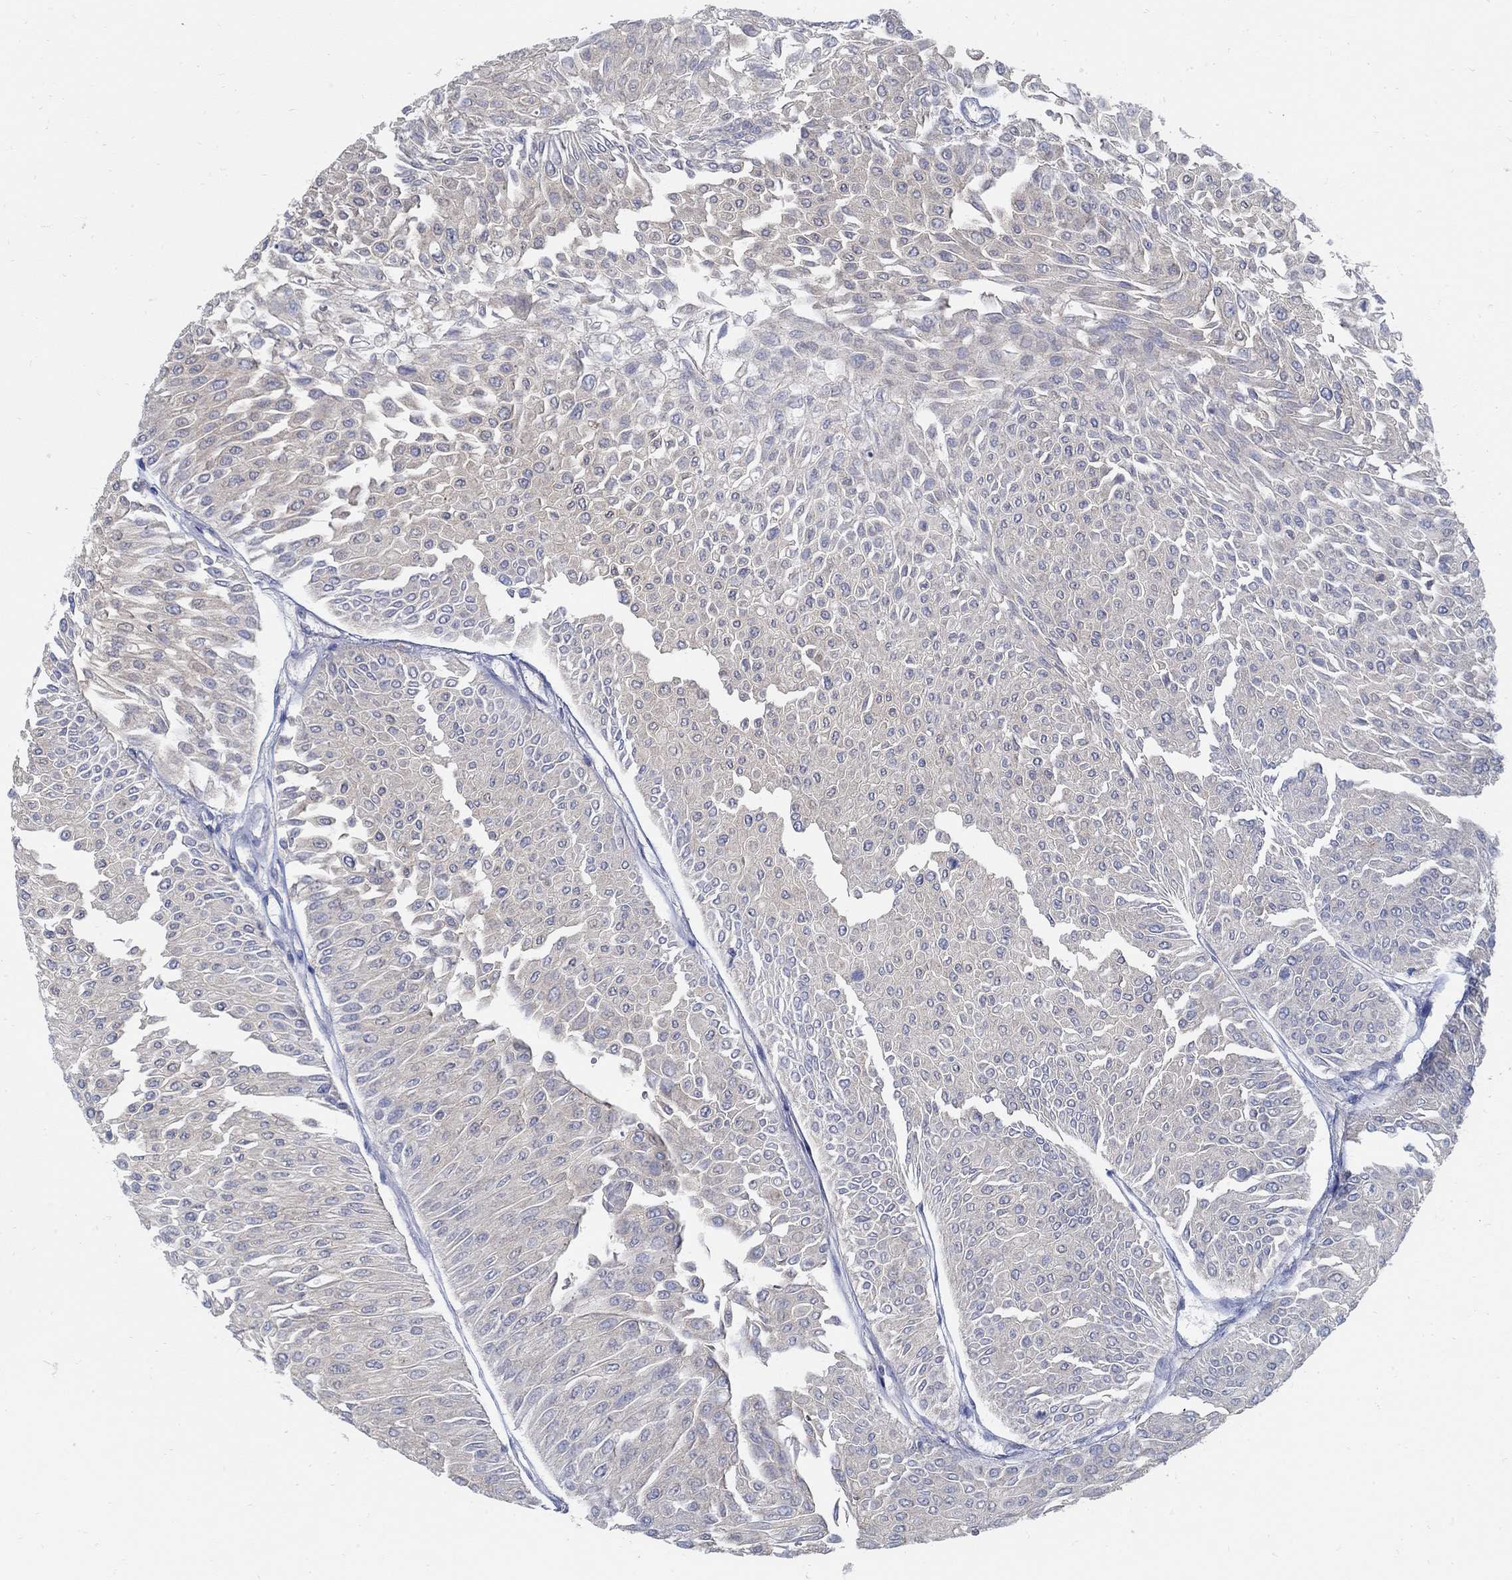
{"staining": {"intensity": "weak", "quantity": "25%-75%", "location": "cytoplasmic/membranous"}, "tissue": "urothelial cancer", "cell_type": "Tumor cells", "image_type": "cancer", "snomed": [{"axis": "morphology", "description": "Urothelial carcinoma, Low grade"}, {"axis": "topography", "description": "Urinary bladder"}], "caption": "Protein expression analysis of human urothelial cancer reveals weak cytoplasmic/membranous expression in about 25%-75% of tumor cells.", "gene": "PCDH11X", "patient": {"sex": "male", "age": 67}}